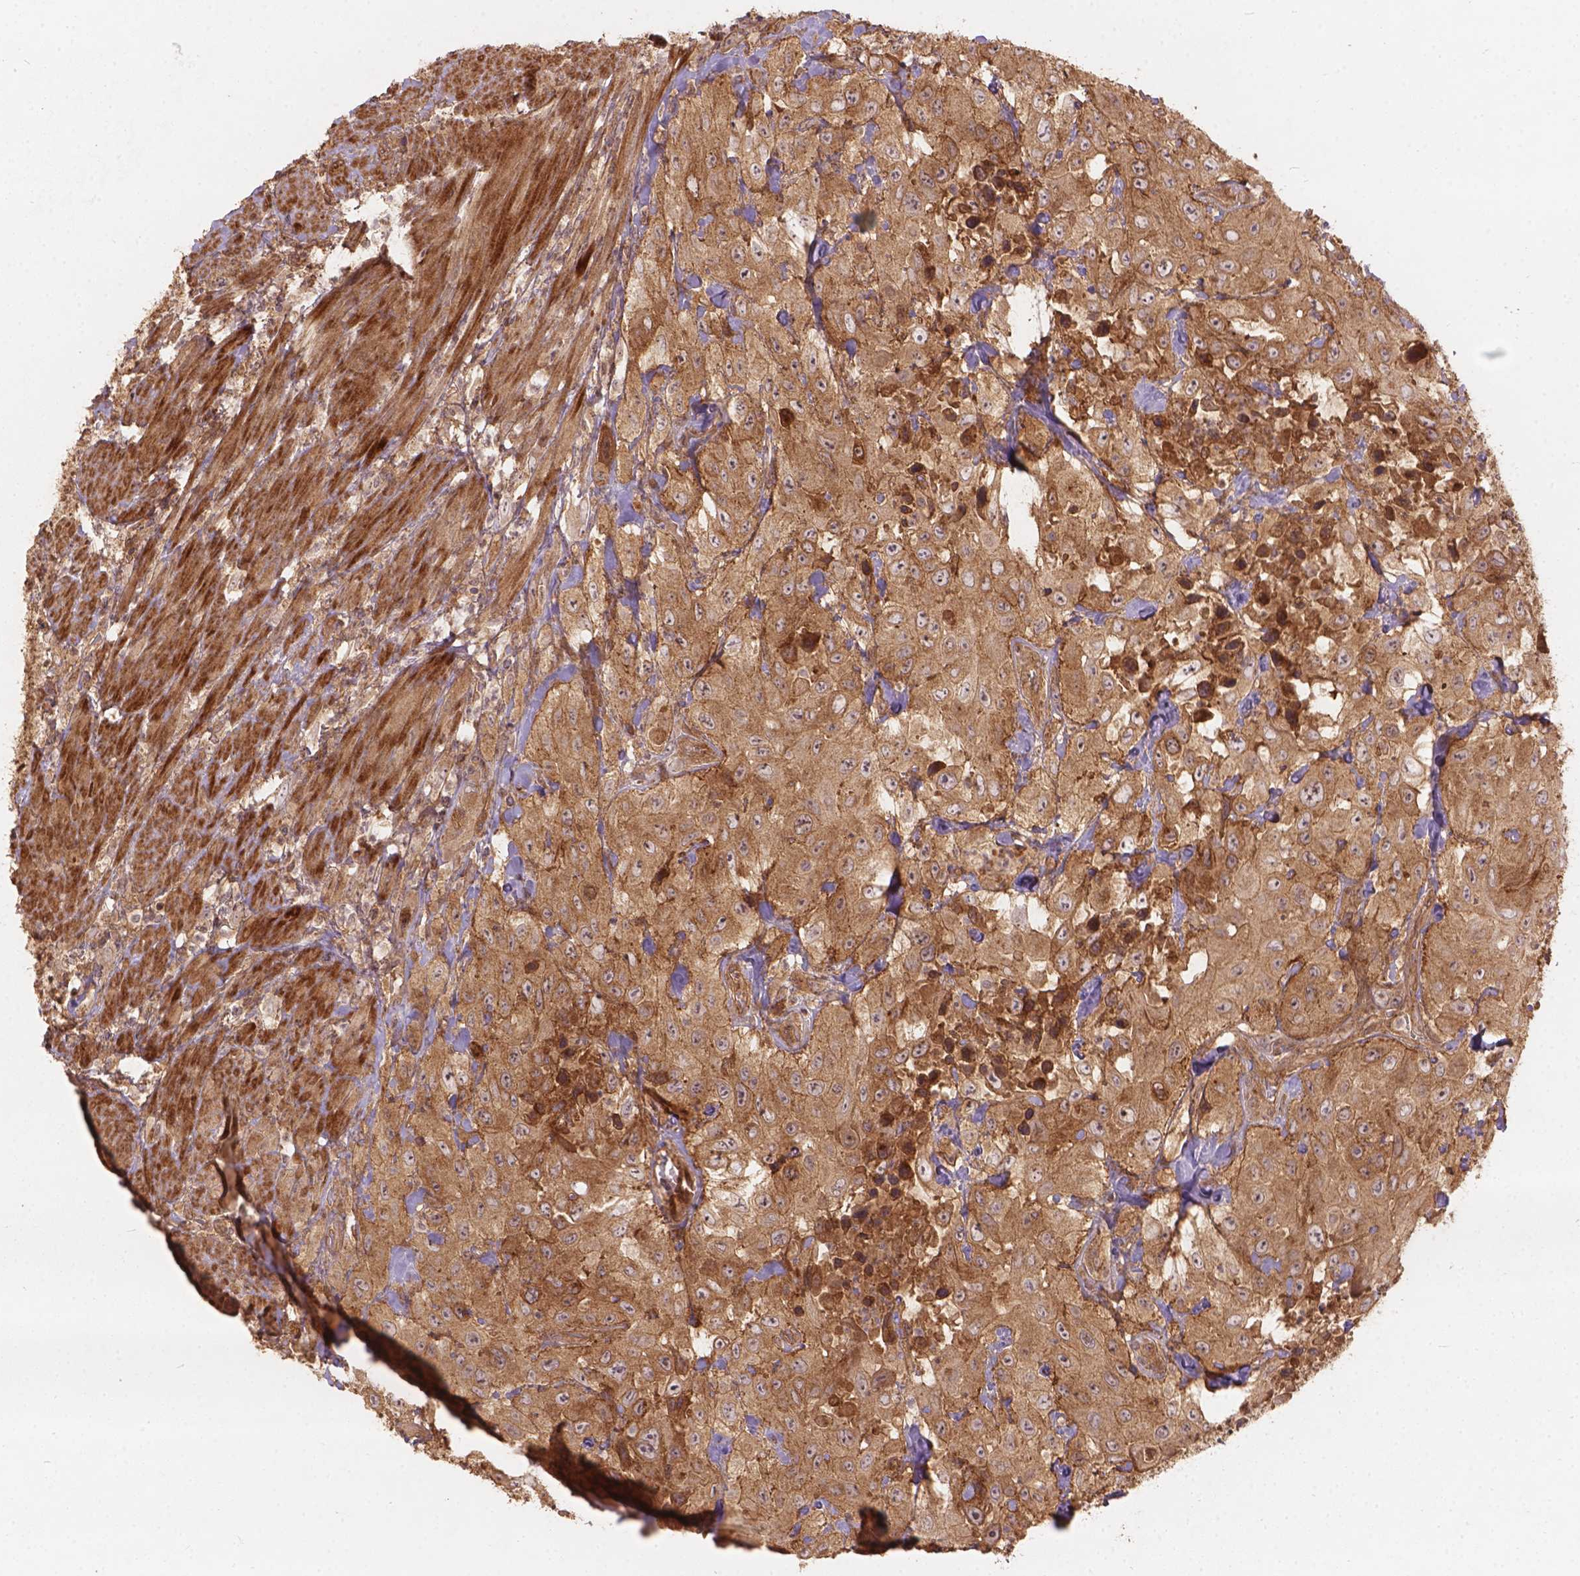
{"staining": {"intensity": "moderate", "quantity": ">75%", "location": "cytoplasmic/membranous"}, "tissue": "urothelial cancer", "cell_type": "Tumor cells", "image_type": "cancer", "snomed": [{"axis": "morphology", "description": "Urothelial carcinoma, High grade"}, {"axis": "topography", "description": "Urinary bladder"}], "caption": "There is medium levels of moderate cytoplasmic/membranous staining in tumor cells of high-grade urothelial carcinoma, as demonstrated by immunohistochemical staining (brown color).", "gene": "XPR1", "patient": {"sex": "male", "age": 79}}